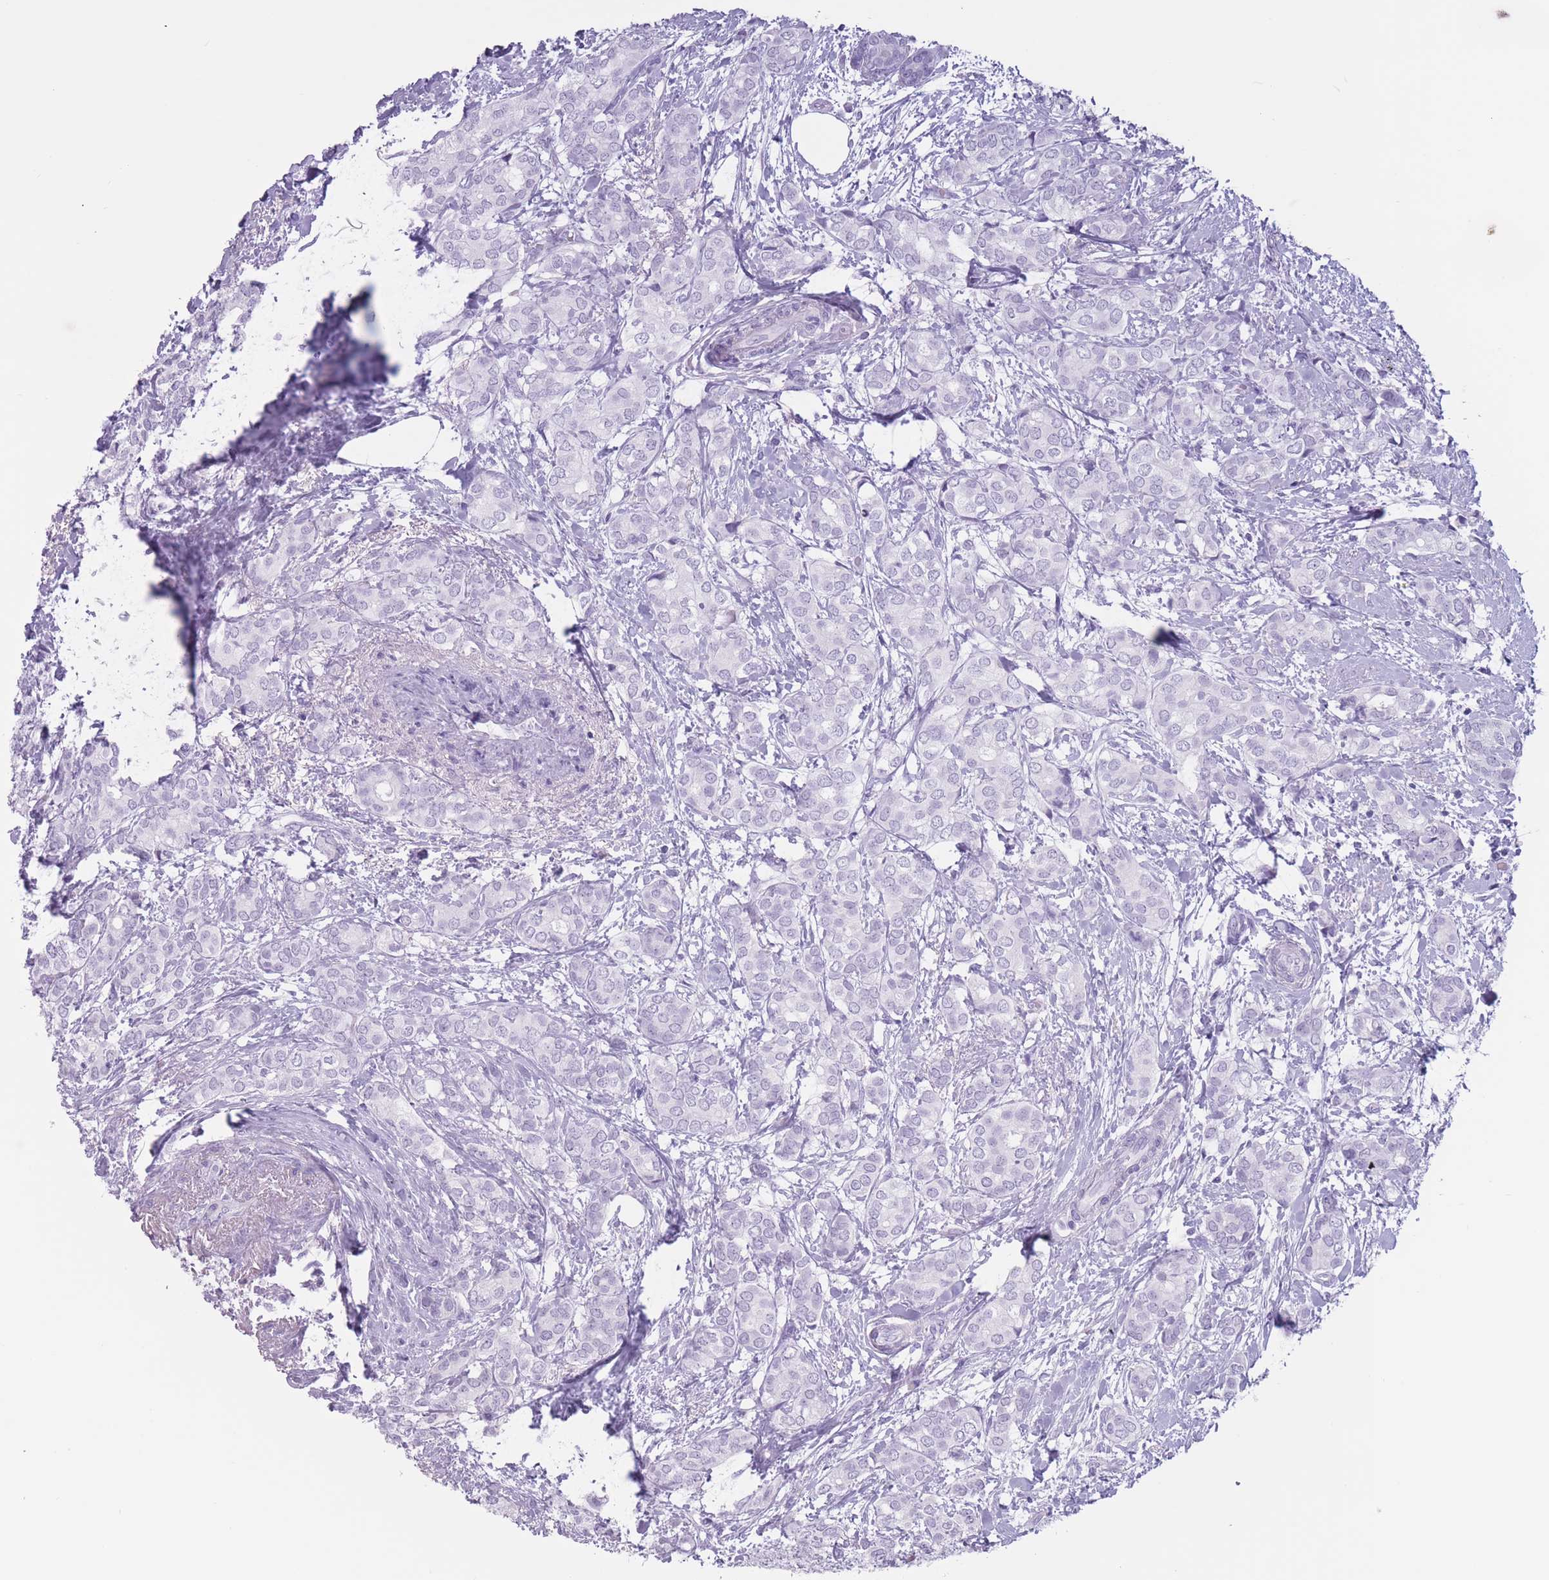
{"staining": {"intensity": "negative", "quantity": "none", "location": "none"}, "tissue": "breast cancer", "cell_type": "Tumor cells", "image_type": "cancer", "snomed": [{"axis": "morphology", "description": "Duct carcinoma"}, {"axis": "topography", "description": "Breast"}], "caption": "IHC photomicrograph of human breast invasive ductal carcinoma stained for a protein (brown), which demonstrates no positivity in tumor cells.", "gene": "PNMA3", "patient": {"sex": "female", "age": 73}}